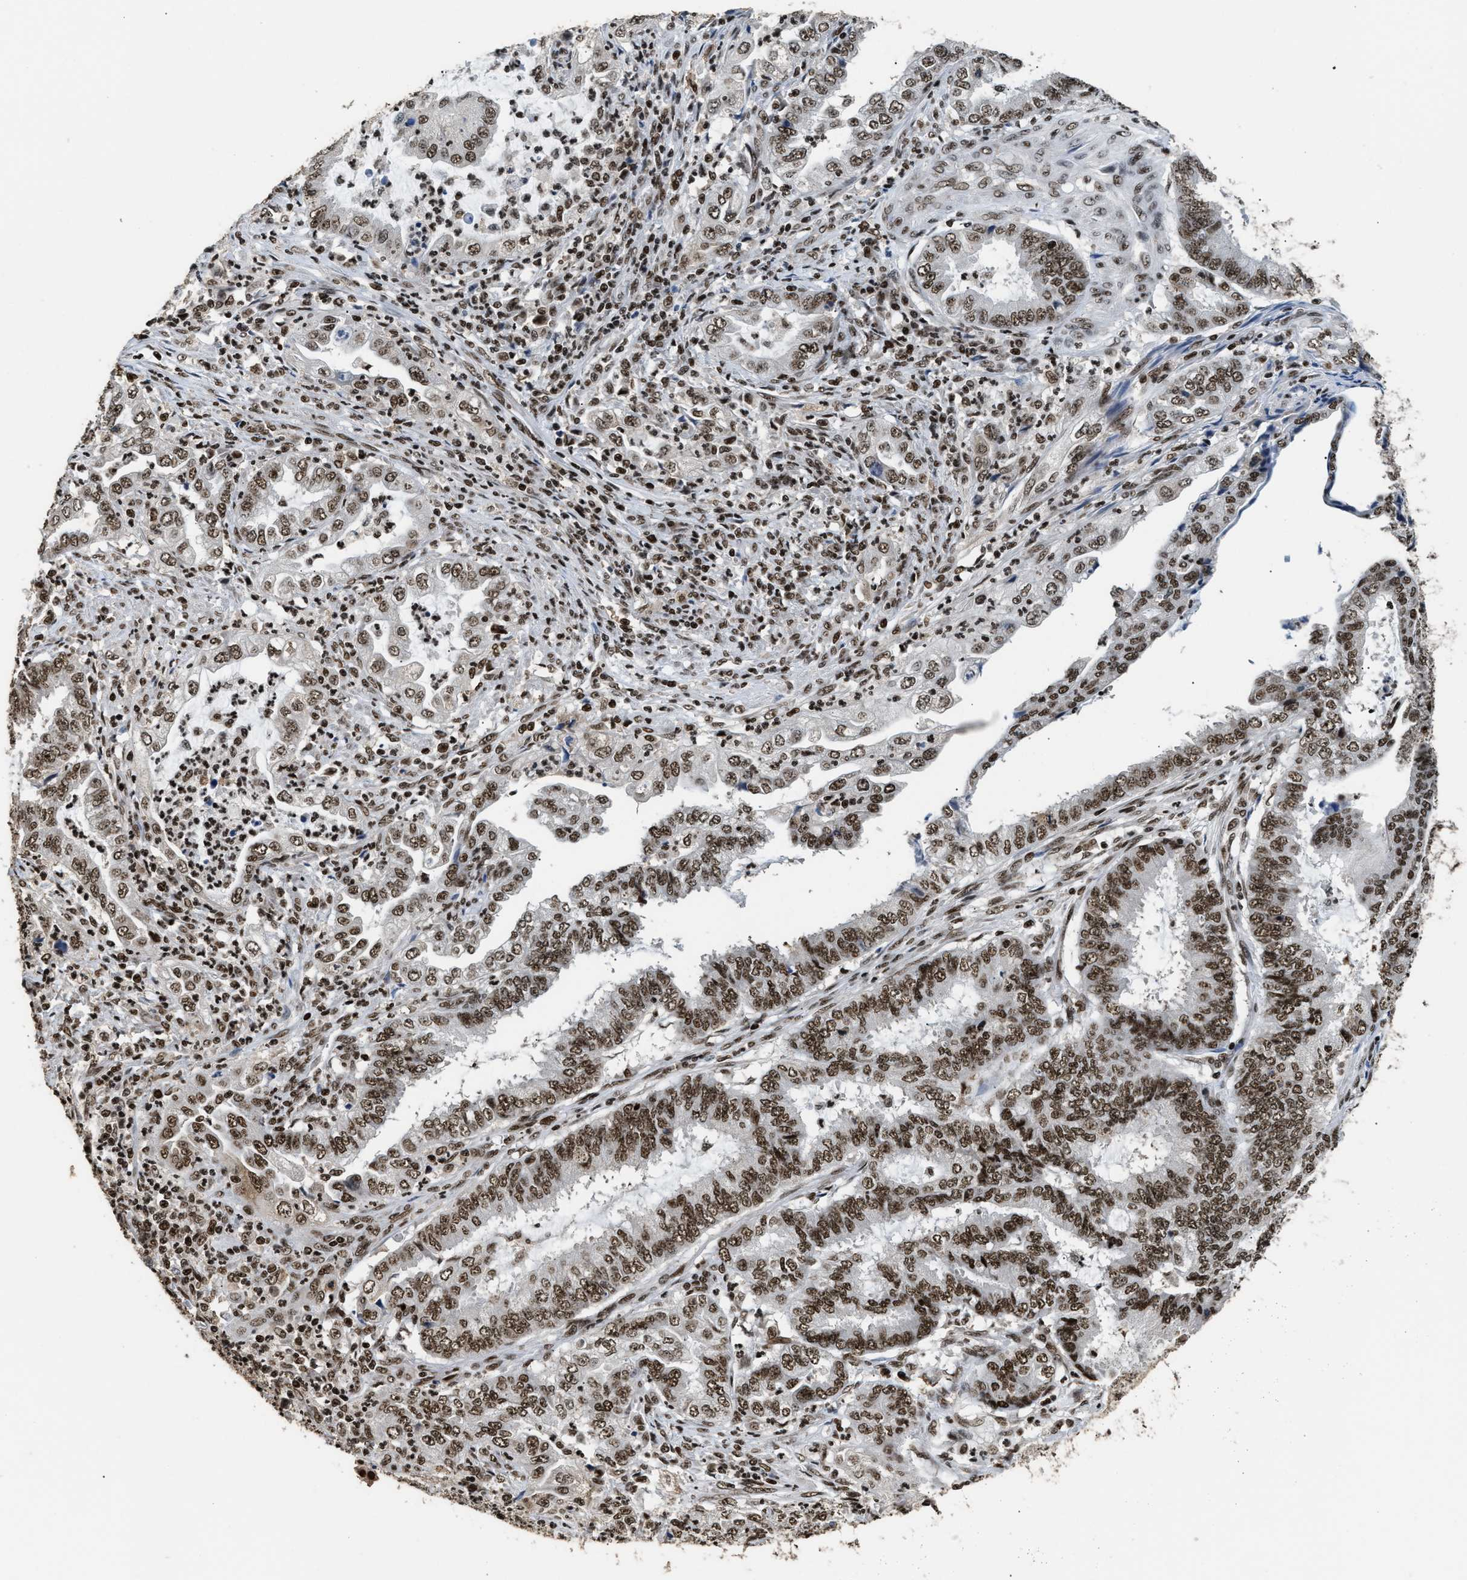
{"staining": {"intensity": "moderate", "quantity": ">75%", "location": "nuclear"}, "tissue": "endometrial cancer", "cell_type": "Tumor cells", "image_type": "cancer", "snomed": [{"axis": "morphology", "description": "Adenocarcinoma, NOS"}, {"axis": "topography", "description": "Endometrium"}], "caption": "This is an image of immunohistochemistry (IHC) staining of endometrial adenocarcinoma, which shows moderate staining in the nuclear of tumor cells.", "gene": "RAD21", "patient": {"sex": "female", "age": 51}}